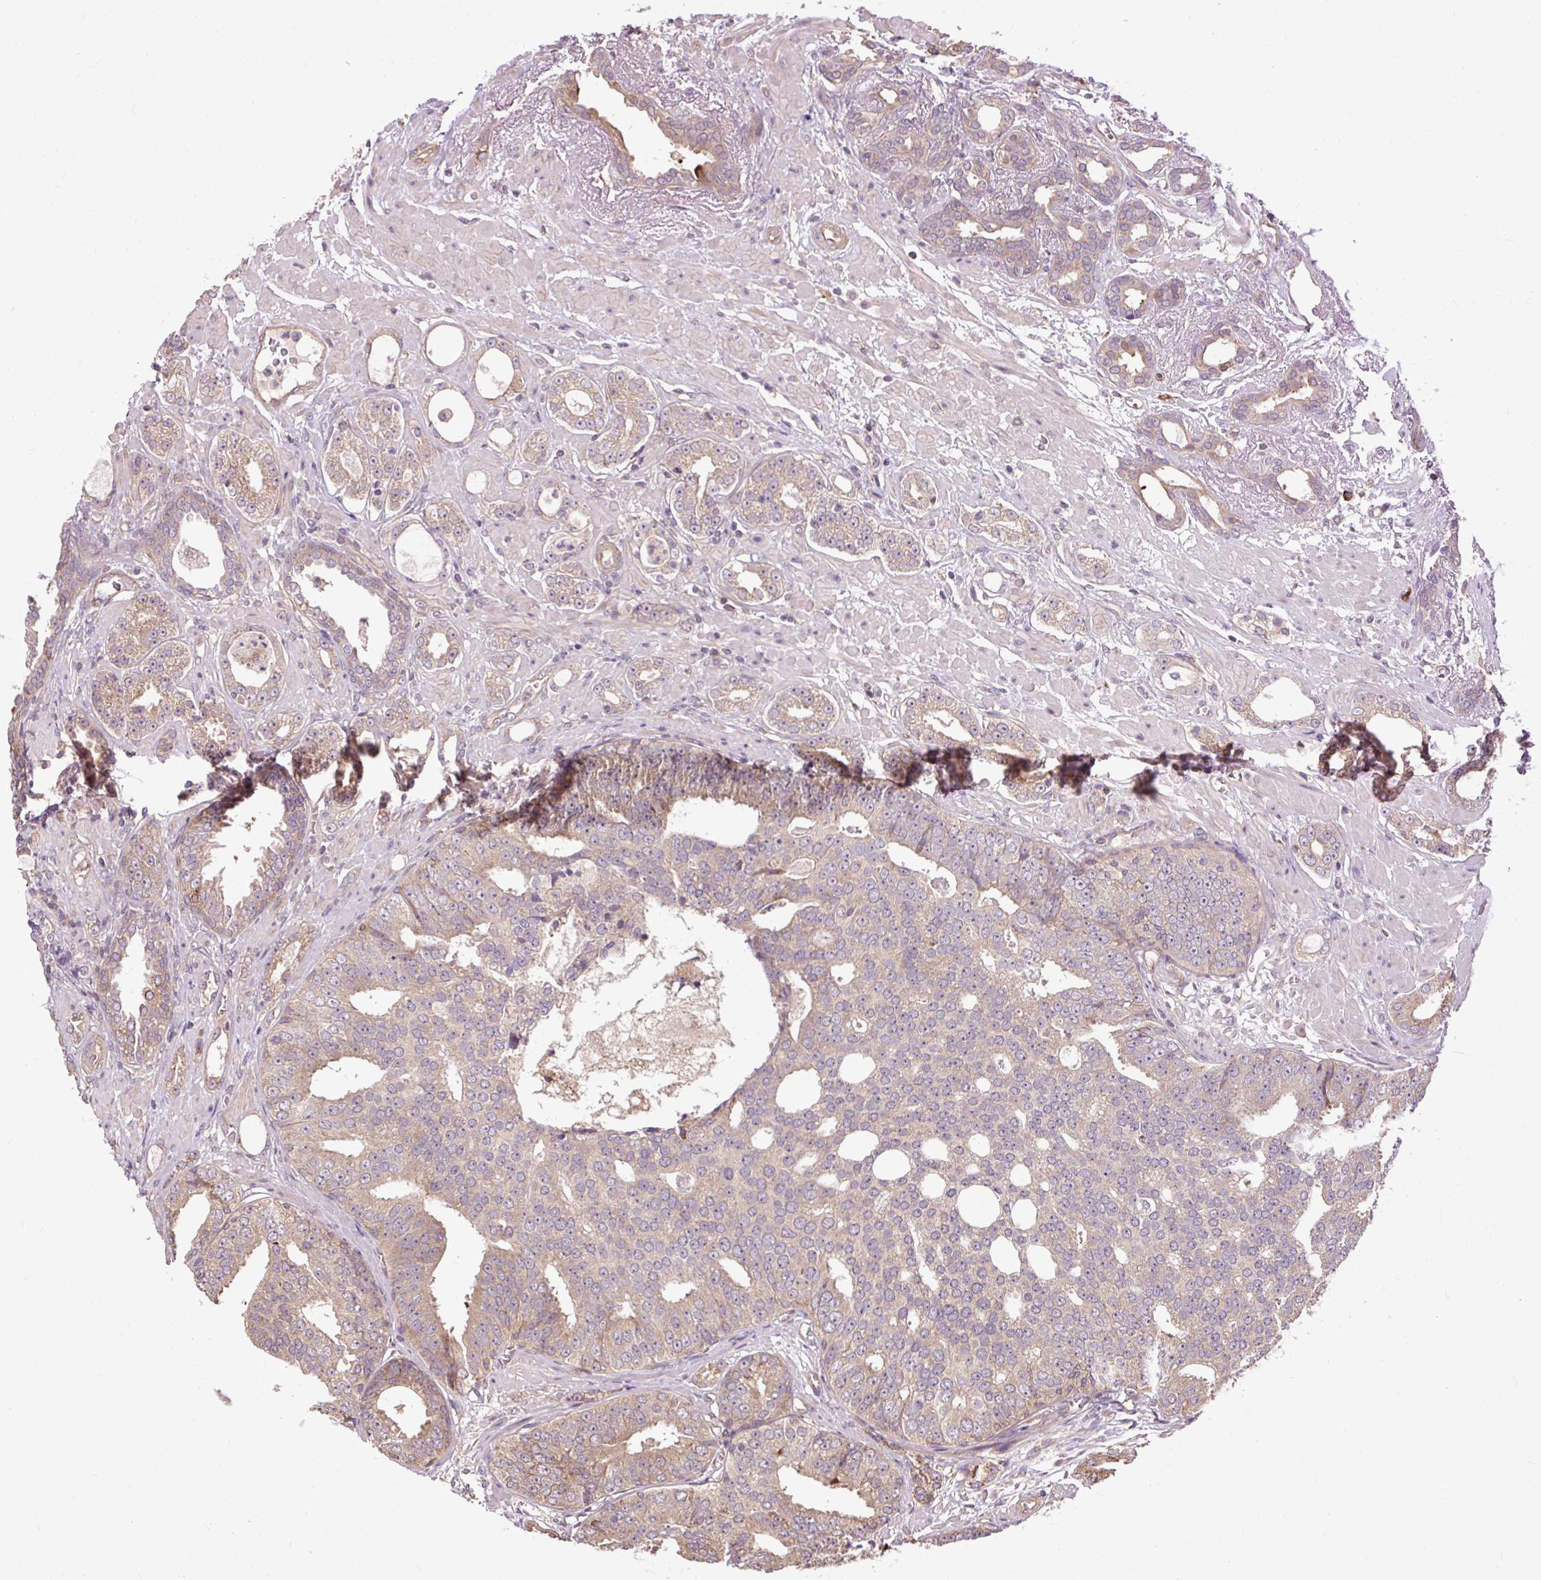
{"staining": {"intensity": "weak", "quantity": ">75%", "location": "cytoplasmic/membranous"}, "tissue": "prostate cancer", "cell_type": "Tumor cells", "image_type": "cancer", "snomed": [{"axis": "morphology", "description": "Adenocarcinoma, High grade"}, {"axis": "topography", "description": "Prostate"}], "caption": "This is an image of IHC staining of high-grade adenocarcinoma (prostate), which shows weak expression in the cytoplasmic/membranous of tumor cells.", "gene": "FLRT1", "patient": {"sex": "male", "age": 71}}